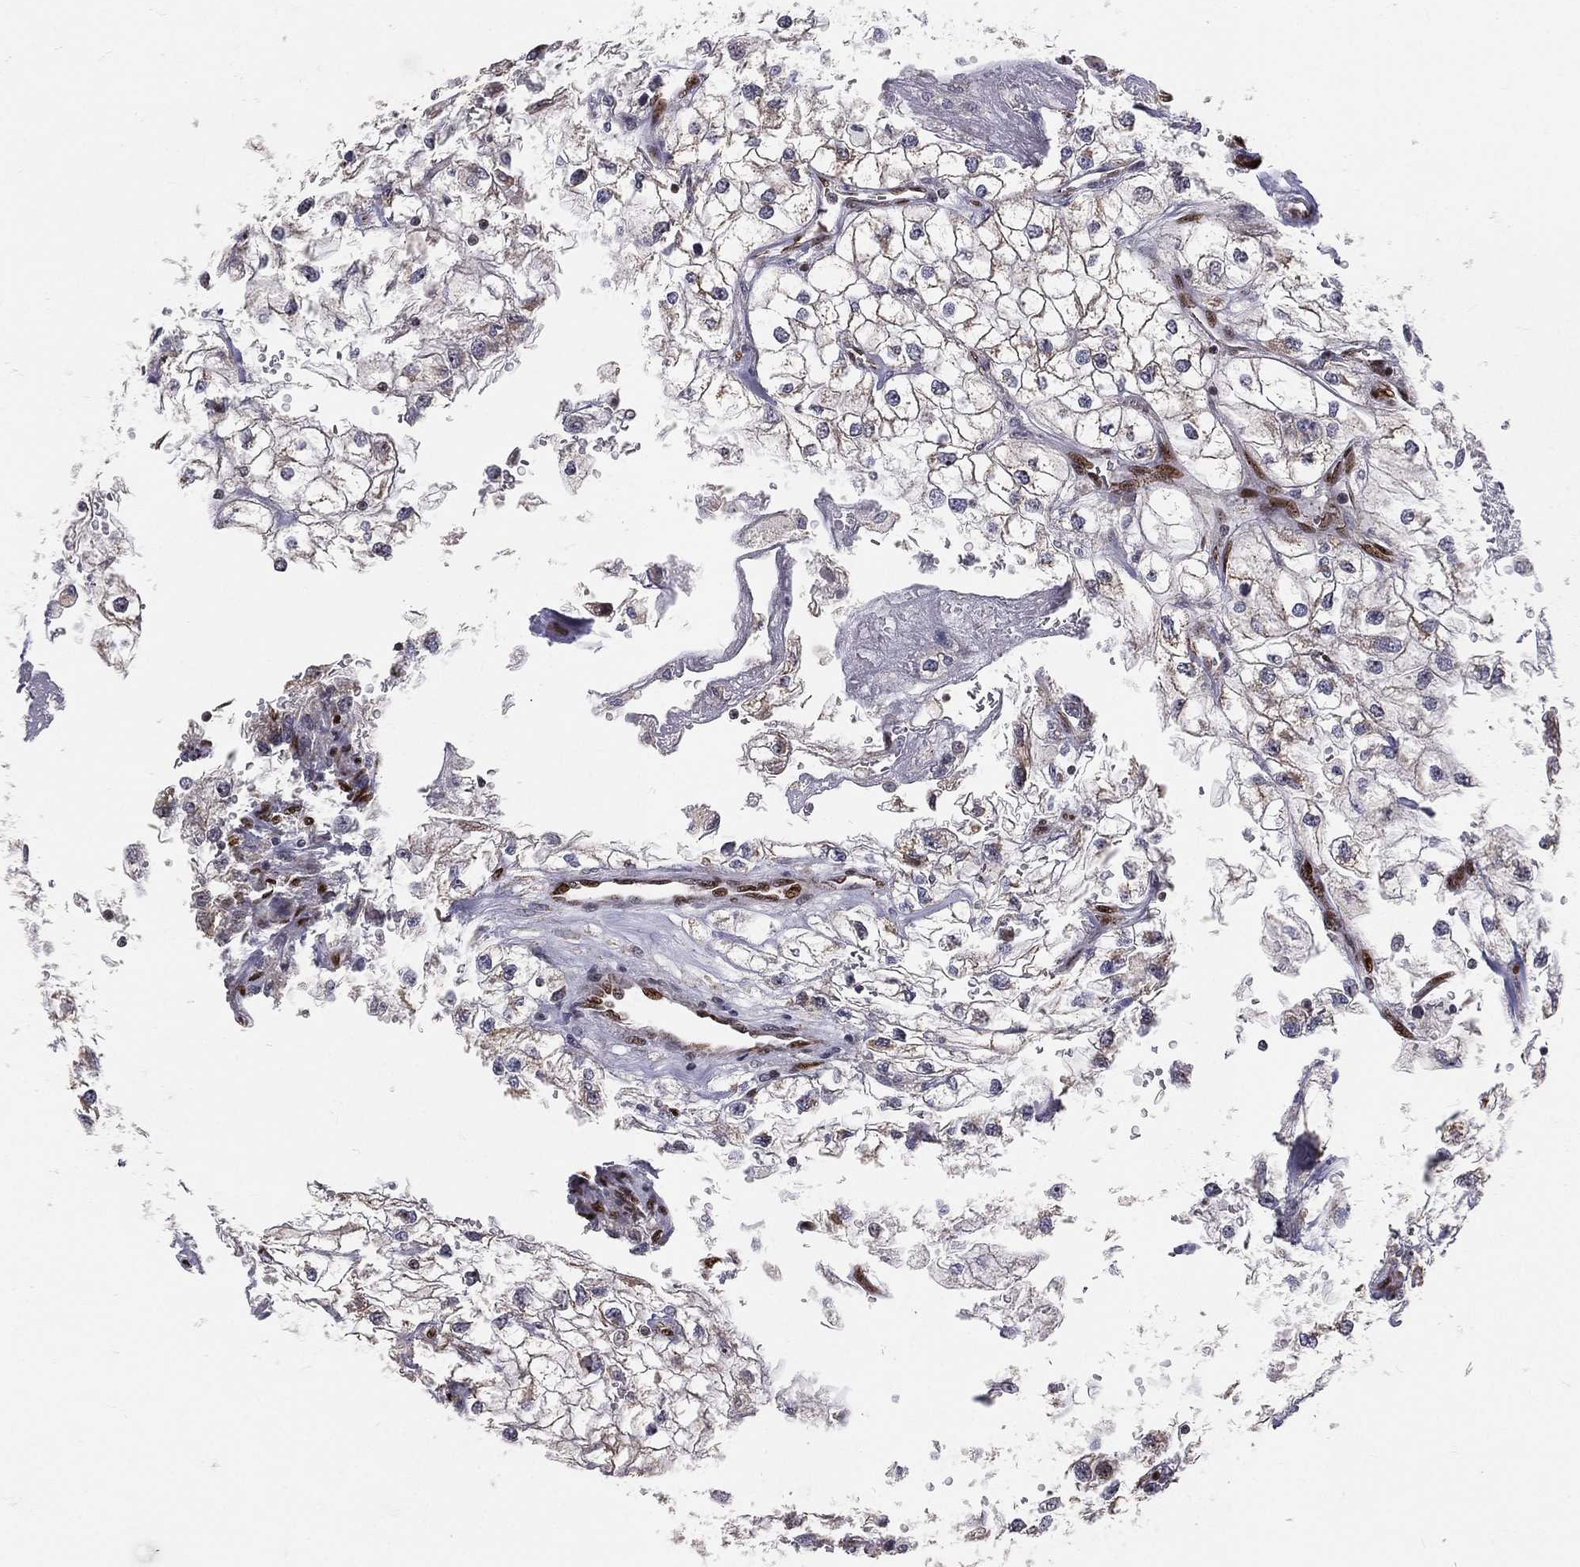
{"staining": {"intensity": "weak", "quantity": "<25%", "location": "cytoplasmic/membranous"}, "tissue": "renal cancer", "cell_type": "Tumor cells", "image_type": "cancer", "snomed": [{"axis": "morphology", "description": "Adenocarcinoma, NOS"}, {"axis": "topography", "description": "Kidney"}], "caption": "DAB immunohistochemical staining of renal cancer (adenocarcinoma) exhibits no significant positivity in tumor cells.", "gene": "ZEB1", "patient": {"sex": "male", "age": 59}}